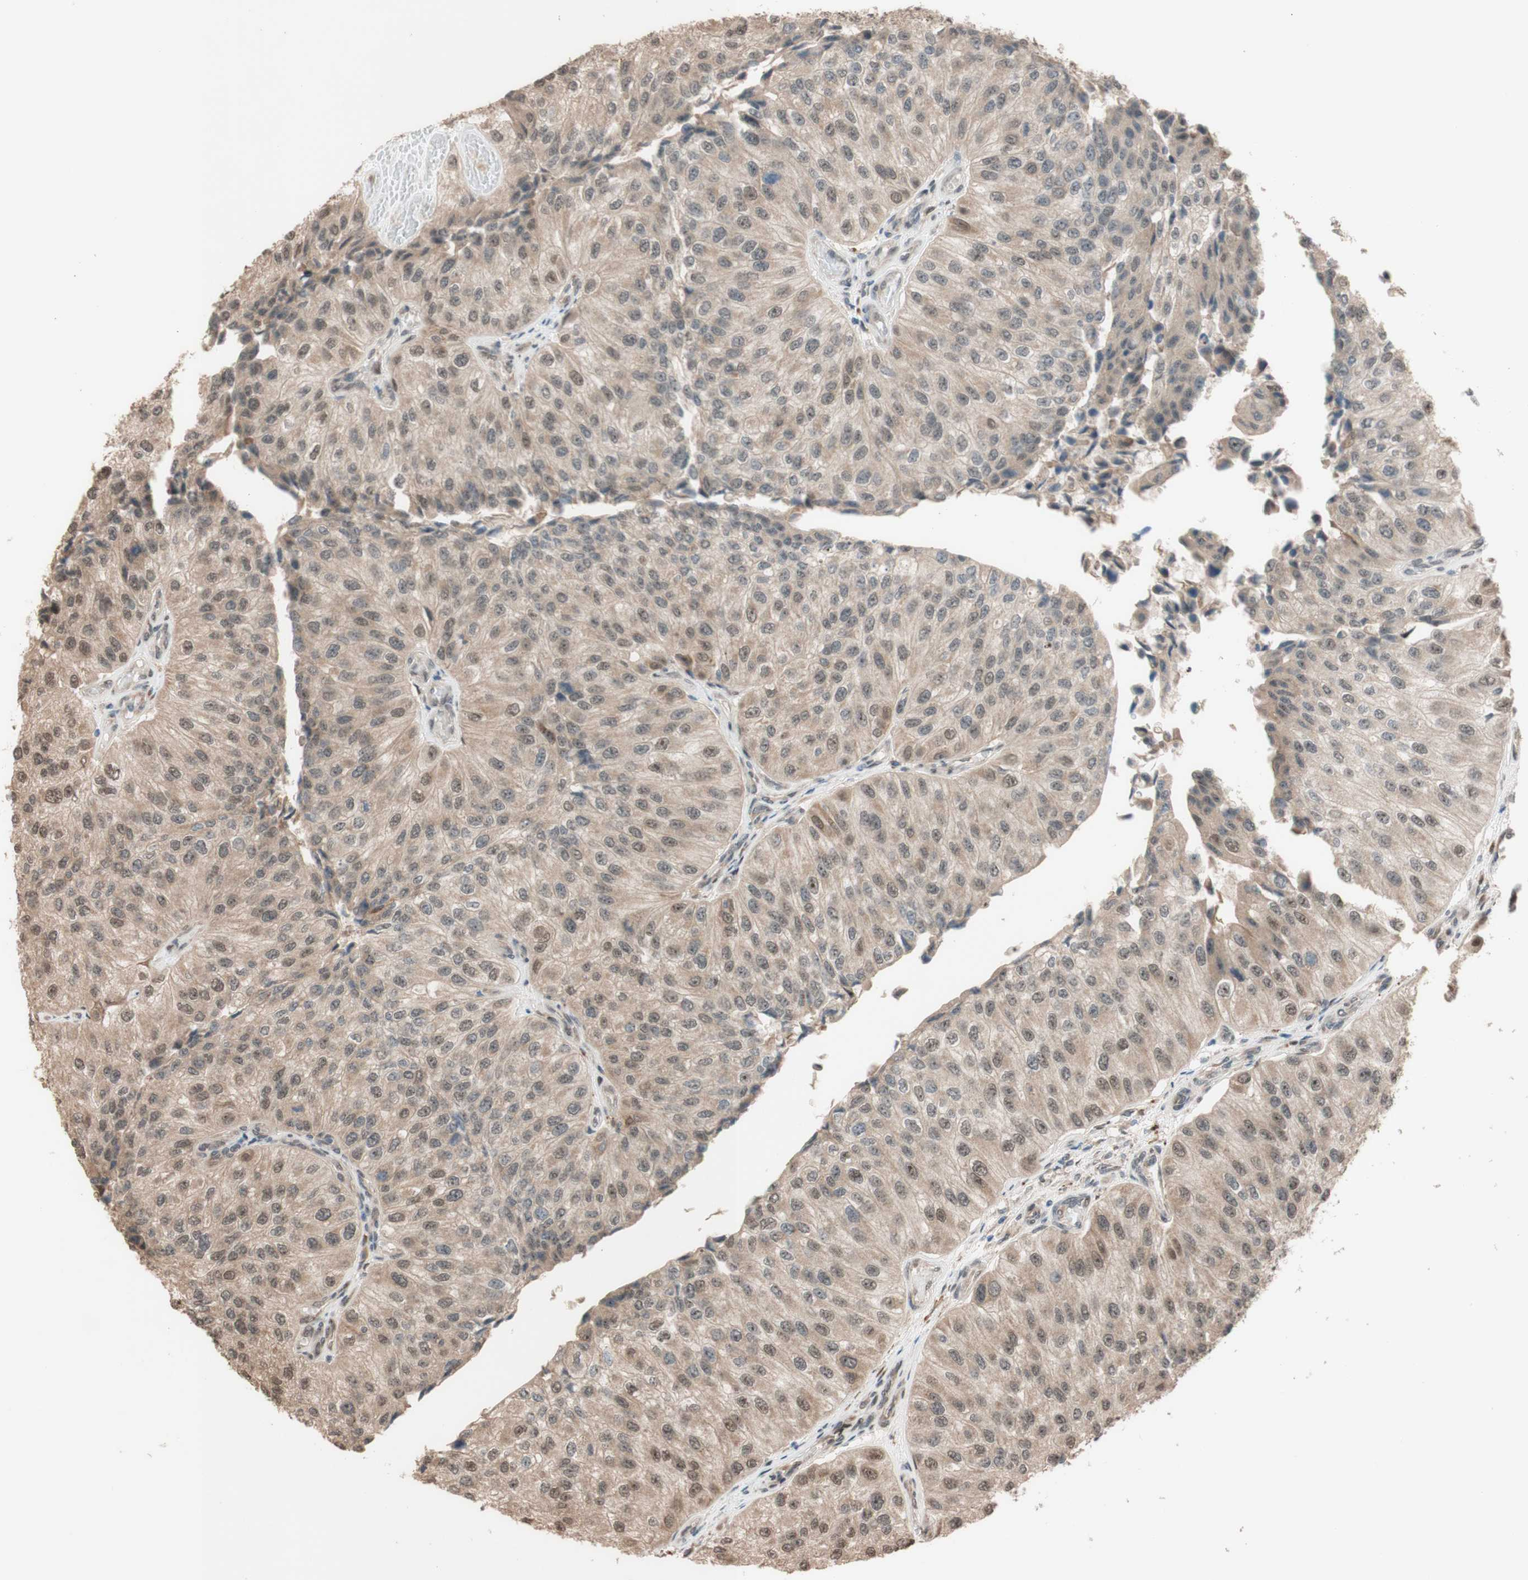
{"staining": {"intensity": "weak", "quantity": "<25%", "location": "cytoplasmic/membranous"}, "tissue": "urothelial cancer", "cell_type": "Tumor cells", "image_type": "cancer", "snomed": [{"axis": "morphology", "description": "Urothelial carcinoma, High grade"}, {"axis": "topography", "description": "Kidney"}, {"axis": "topography", "description": "Urinary bladder"}], "caption": "This is an immunohistochemistry histopathology image of human high-grade urothelial carcinoma. There is no staining in tumor cells.", "gene": "CCNC", "patient": {"sex": "male", "age": 77}}